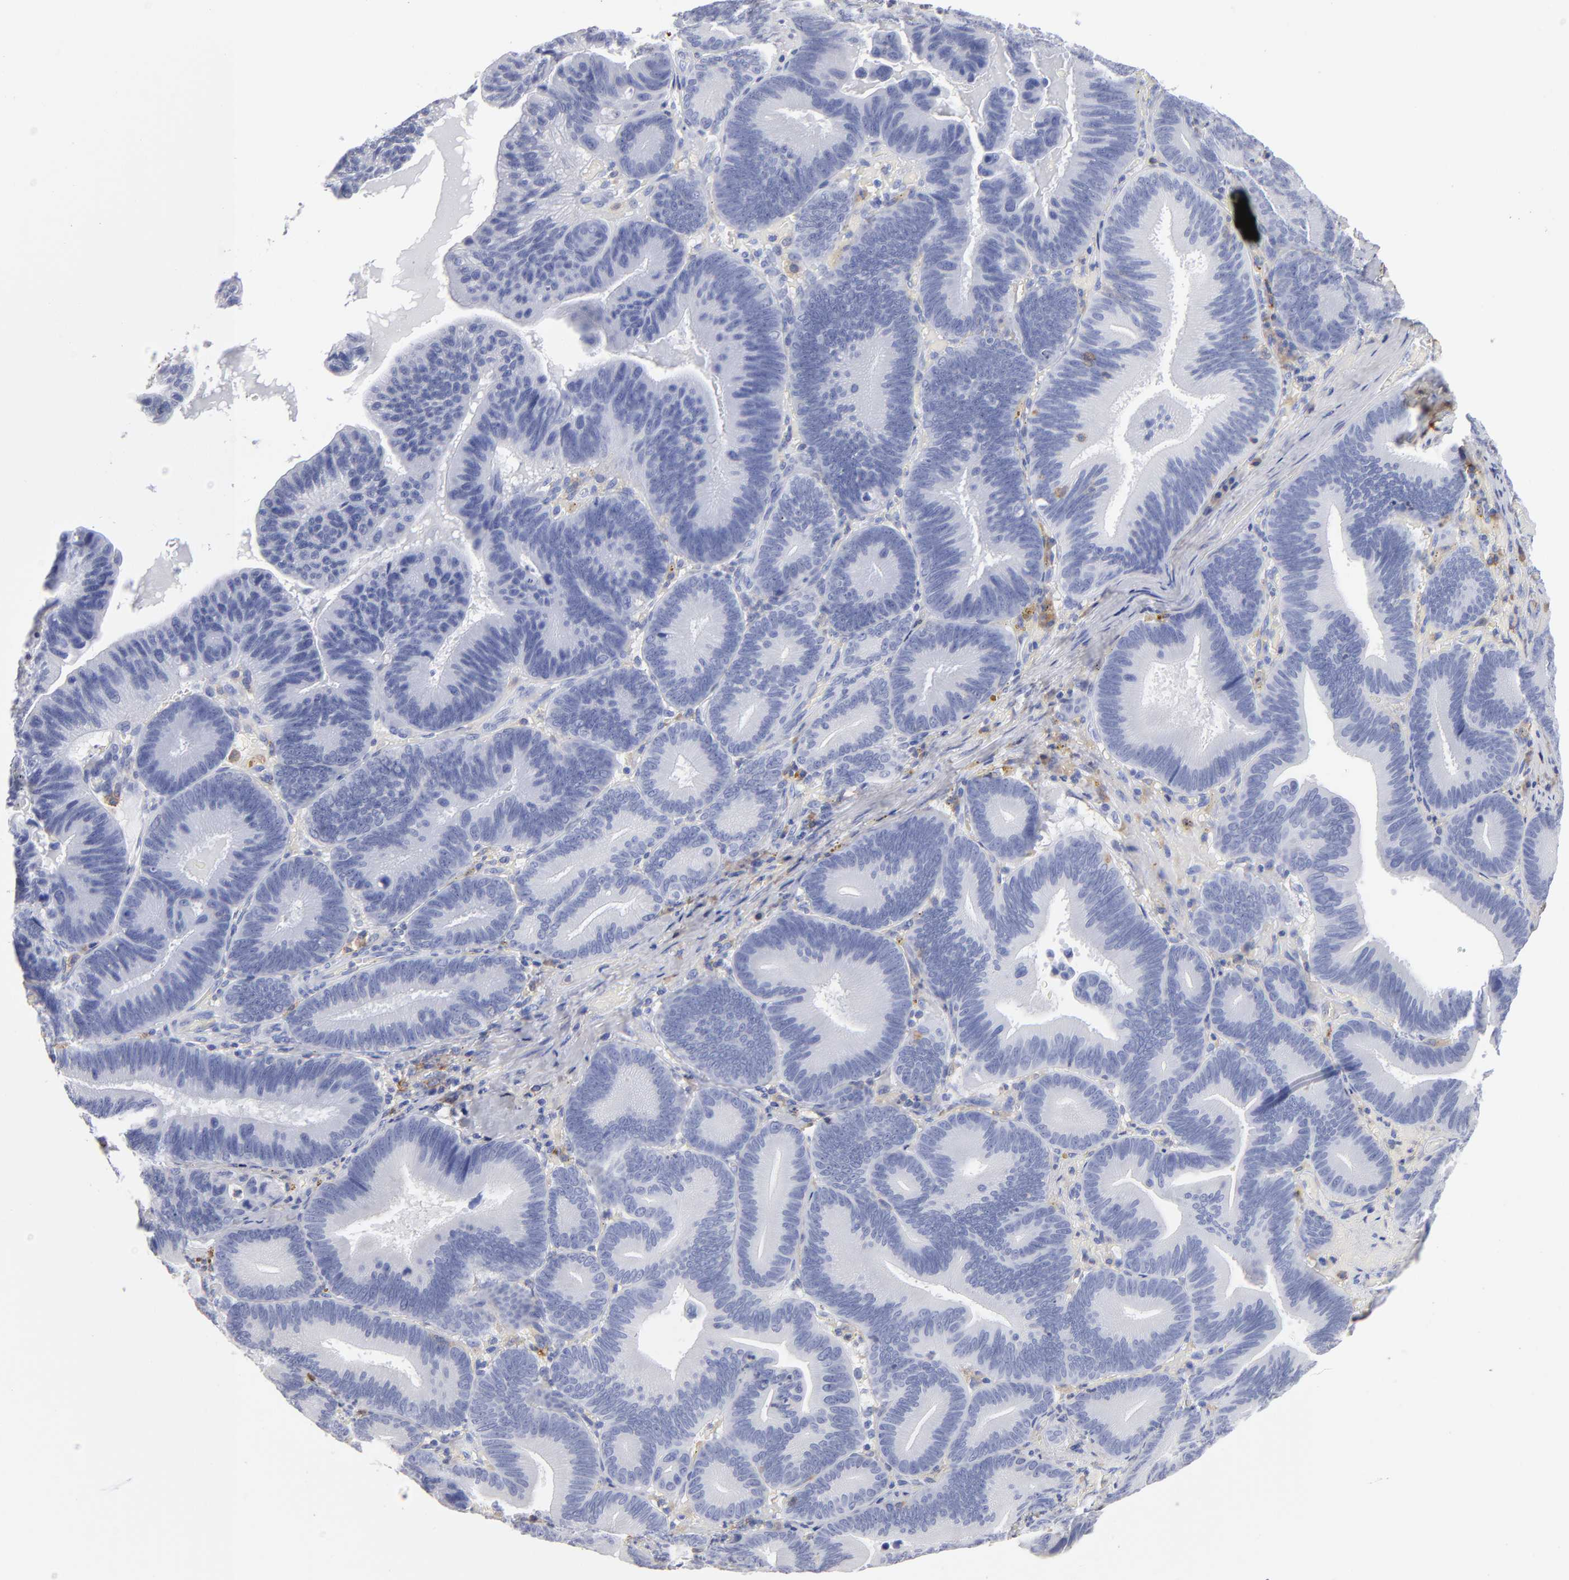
{"staining": {"intensity": "negative", "quantity": "none", "location": "none"}, "tissue": "pancreatic cancer", "cell_type": "Tumor cells", "image_type": "cancer", "snomed": [{"axis": "morphology", "description": "Adenocarcinoma, NOS"}, {"axis": "topography", "description": "Pancreas"}], "caption": "A photomicrograph of pancreatic cancer stained for a protein reveals no brown staining in tumor cells. The staining is performed using DAB (3,3'-diaminobenzidine) brown chromogen with nuclei counter-stained in using hematoxylin.", "gene": "LAT2", "patient": {"sex": "male", "age": 82}}